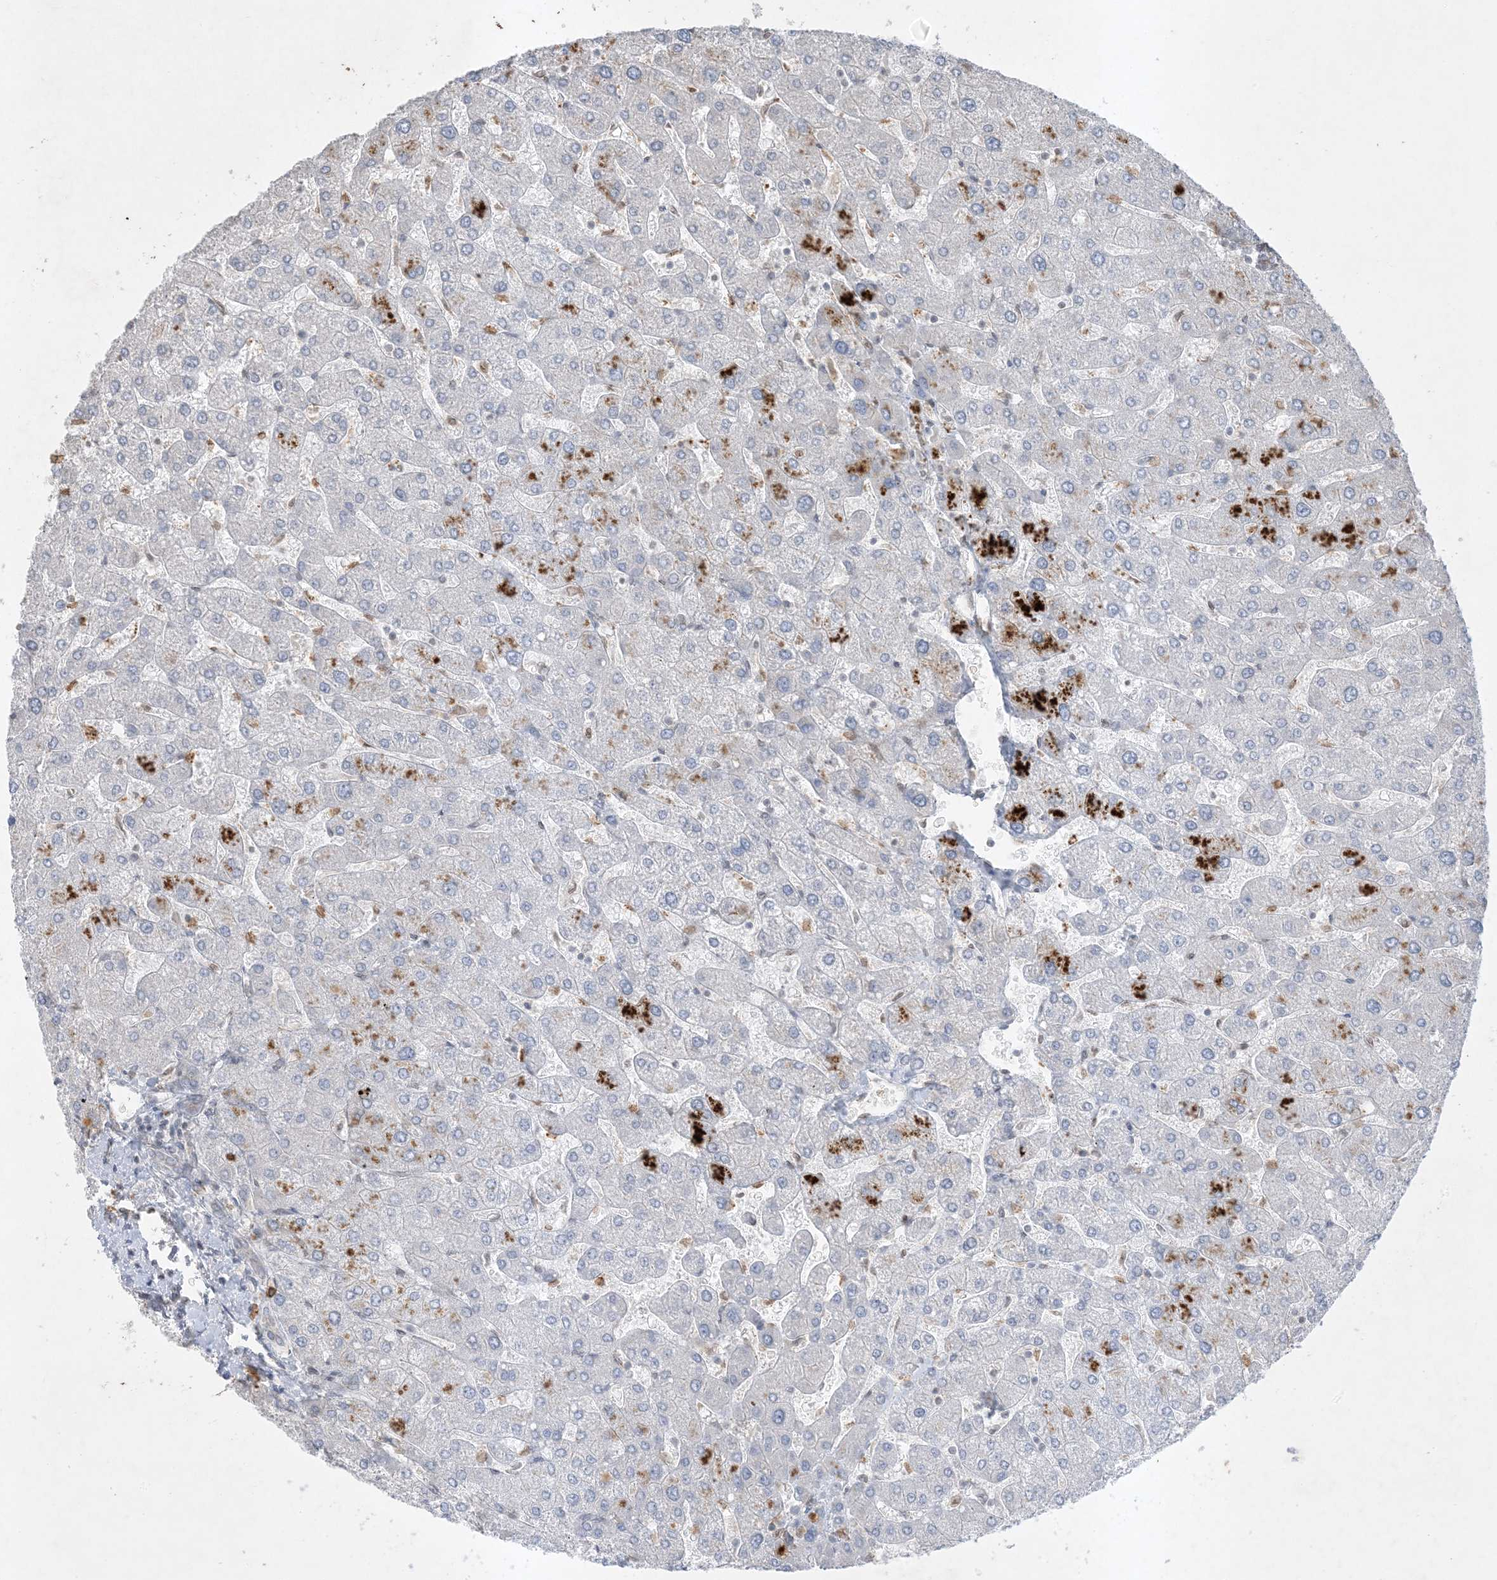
{"staining": {"intensity": "weak", "quantity": "<25%", "location": "cytoplasmic/membranous"}, "tissue": "liver", "cell_type": "Cholangiocytes", "image_type": "normal", "snomed": [{"axis": "morphology", "description": "Normal tissue, NOS"}, {"axis": "topography", "description": "Liver"}], "caption": "IHC photomicrograph of benign liver: liver stained with DAB demonstrates no significant protein positivity in cholangiocytes.", "gene": "FNDC1", "patient": {"sex": "male", "age": 55}}